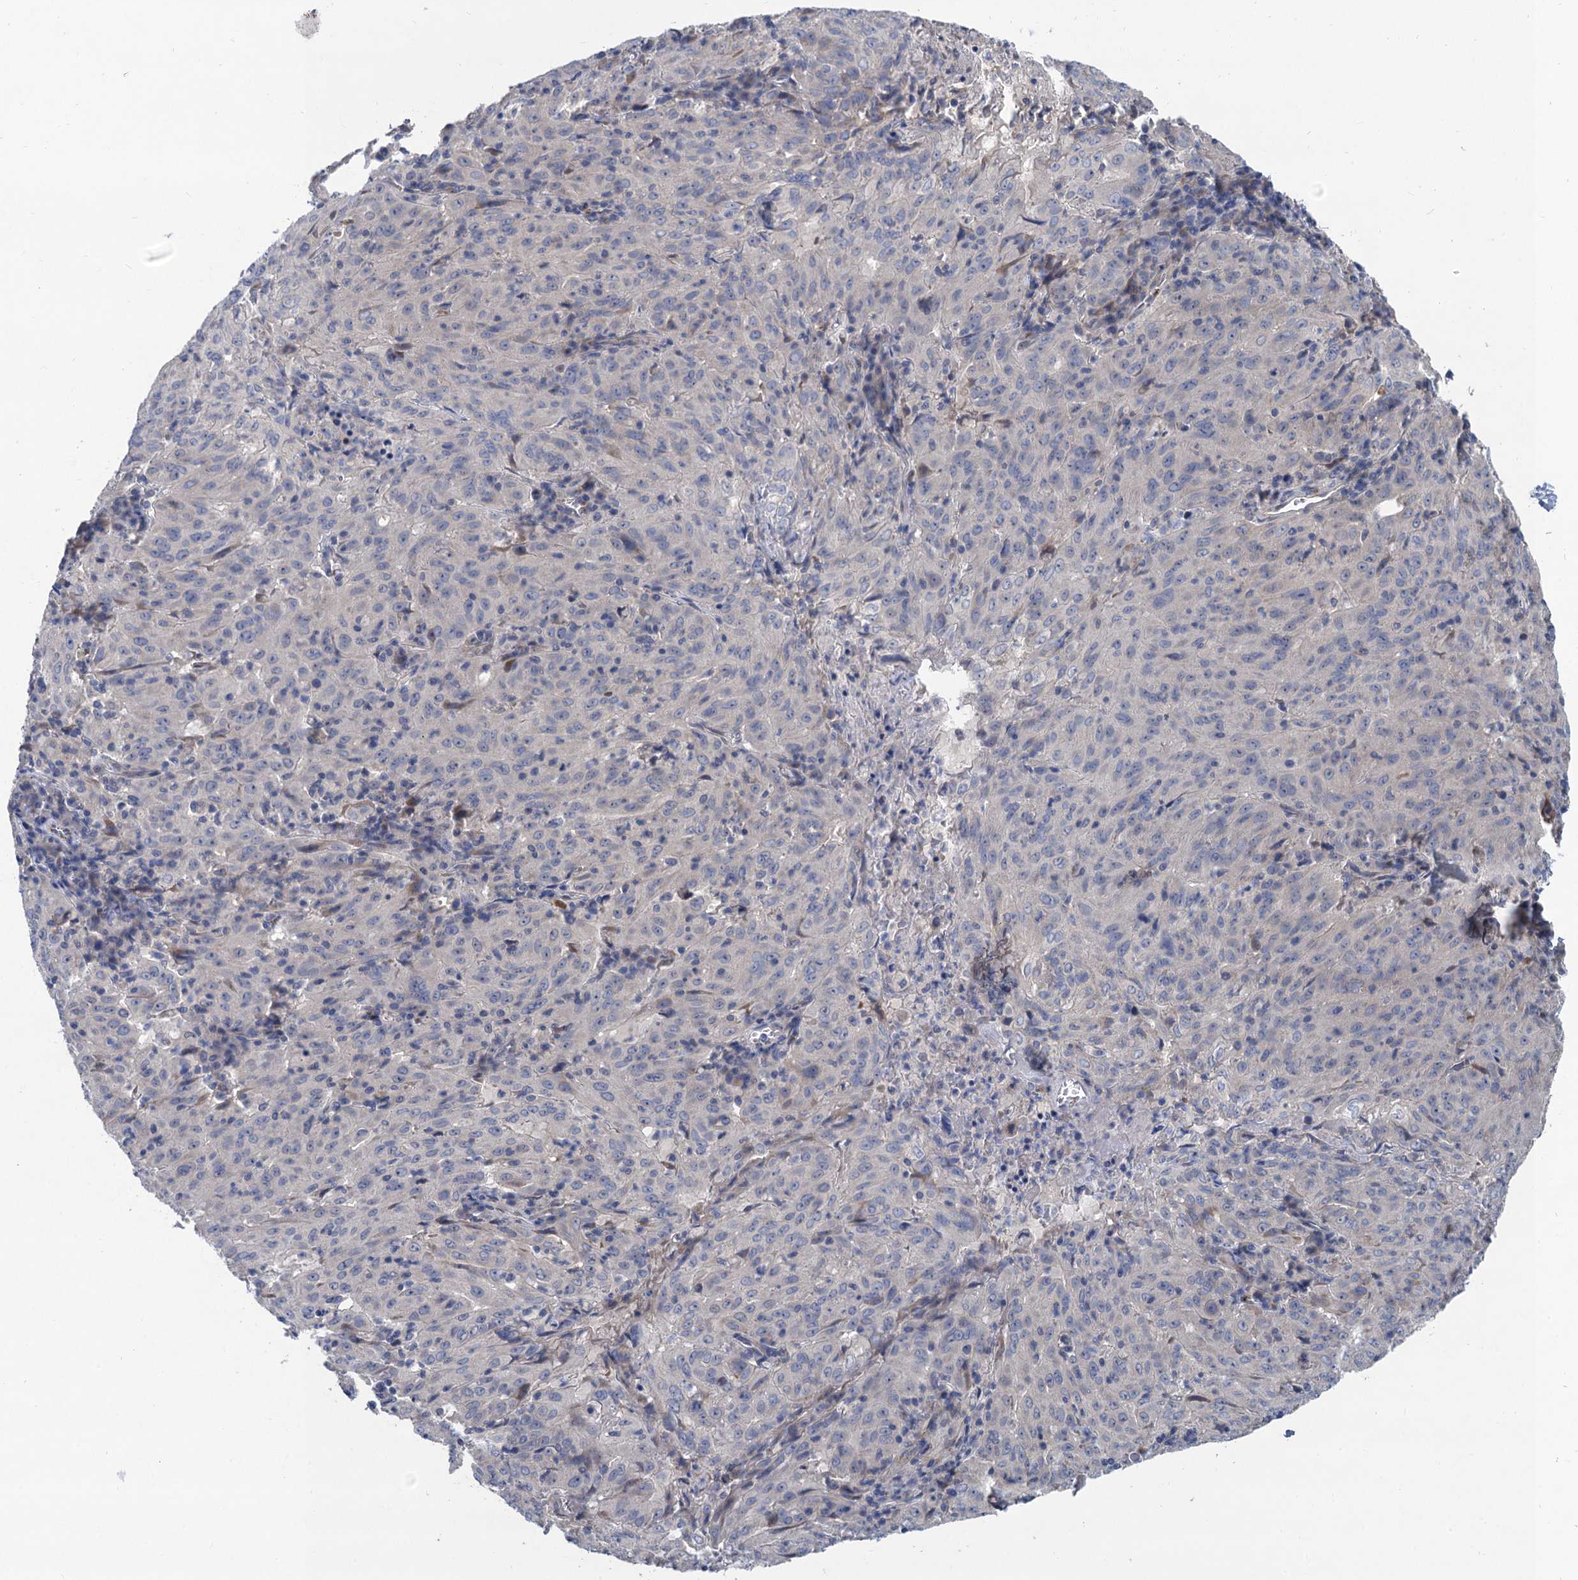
{"staining": {"intensity": "negative", "quantity": "none", "location": "none"}, "tissue": "pancreatic cancer", "cell_type": "Tumor cells", "image_type": "cancer", "snomed": [{"axis": "morphology", "description": "Adenocarcinoma, NOS"}, {"axis": "topography", "description": "Pancreas"}], "caption": "An immunohistochemistry micrograph of pancreatic adenocarcinoma is shown. There is no staining in tumor cells of pancreatic adenocarcinoma.", "gene": "TRAF7", "patient": {"sex": "male", "age": 63}}